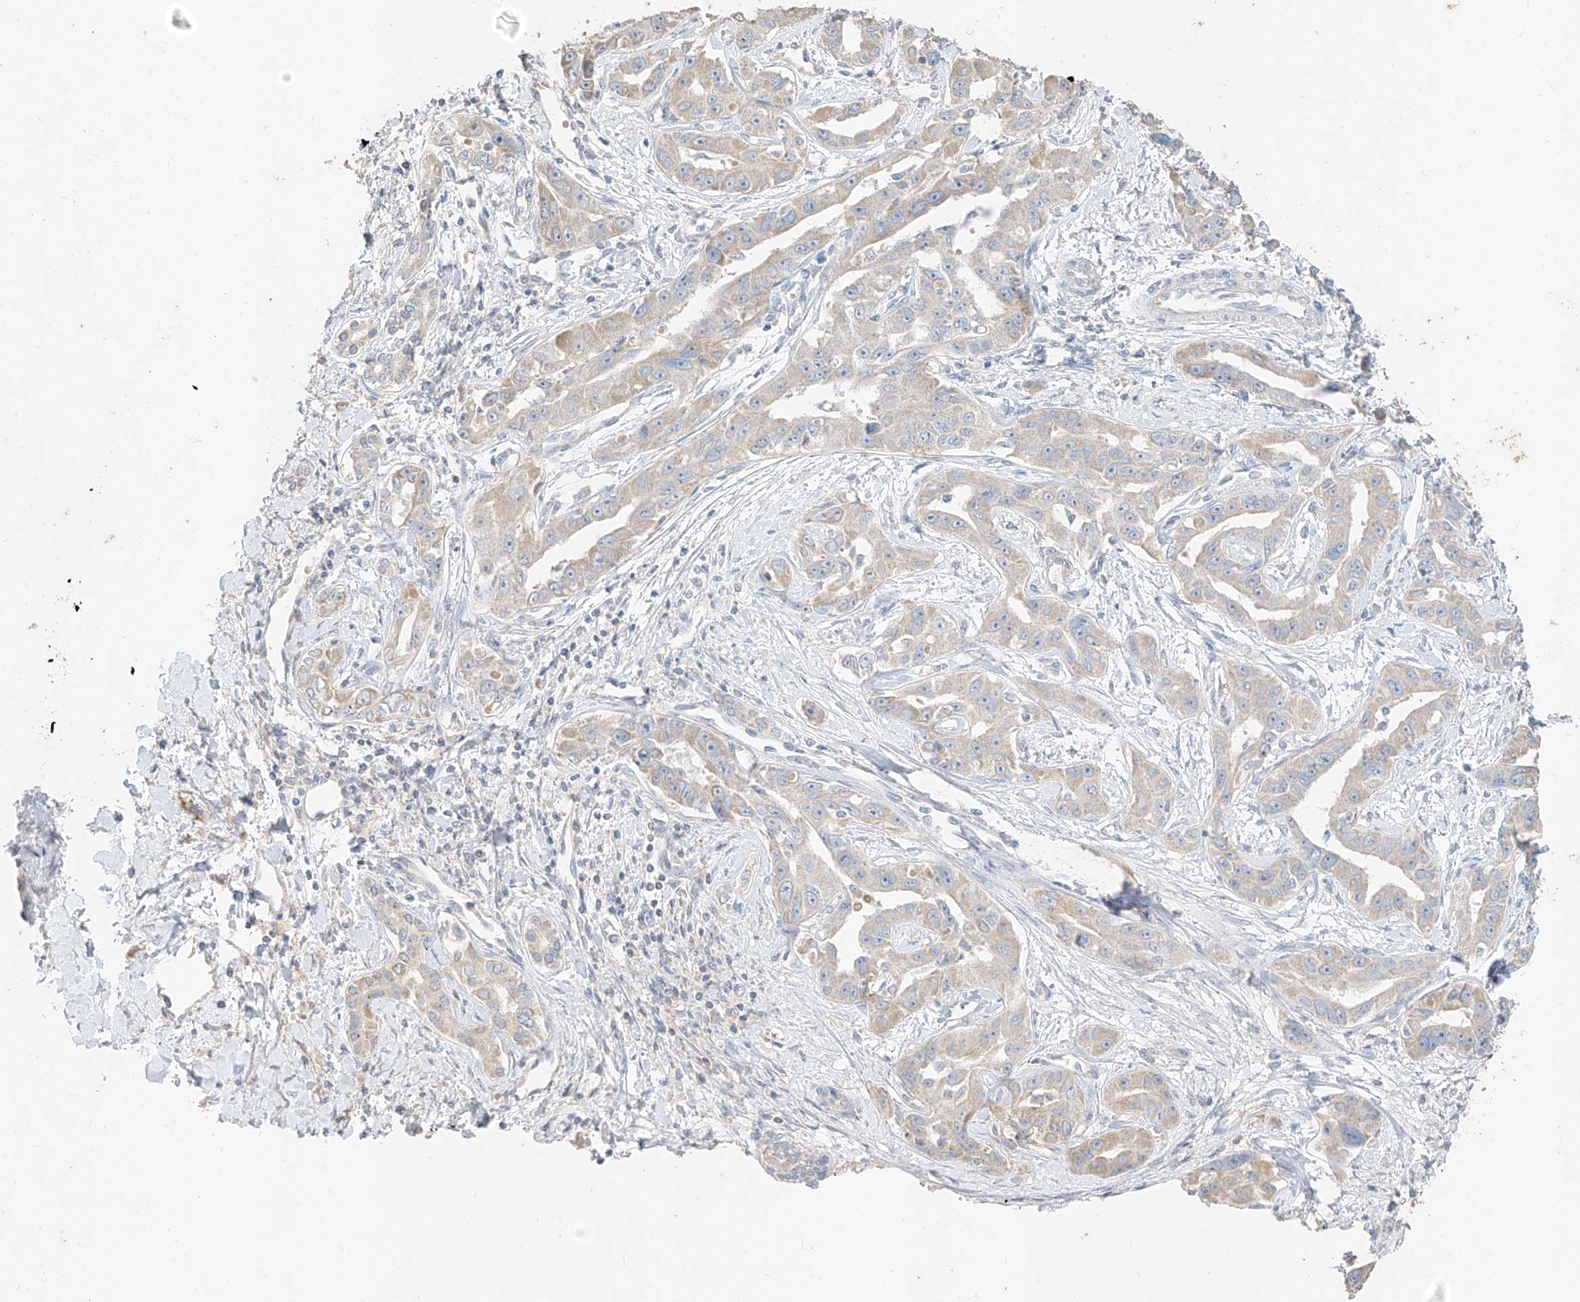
{"staining": {"intensity": "negative", "quantity": "none", "location": "none"}, "tissue": "liver cancer", "cell_type": "Tumor cells", "image_type": "cancer", "snomed": [{"axis": "morphology", "description": "Cholangiocarcinoma"}, {"axis": "topography", "description": "Liver"}], "caption": "This is an IHC micrograph of liver cholangiocarcinoma. There is no expression in tumor cells.", "gene": "ZZEF1", "patient": {"sex": "male", "age": 59}}